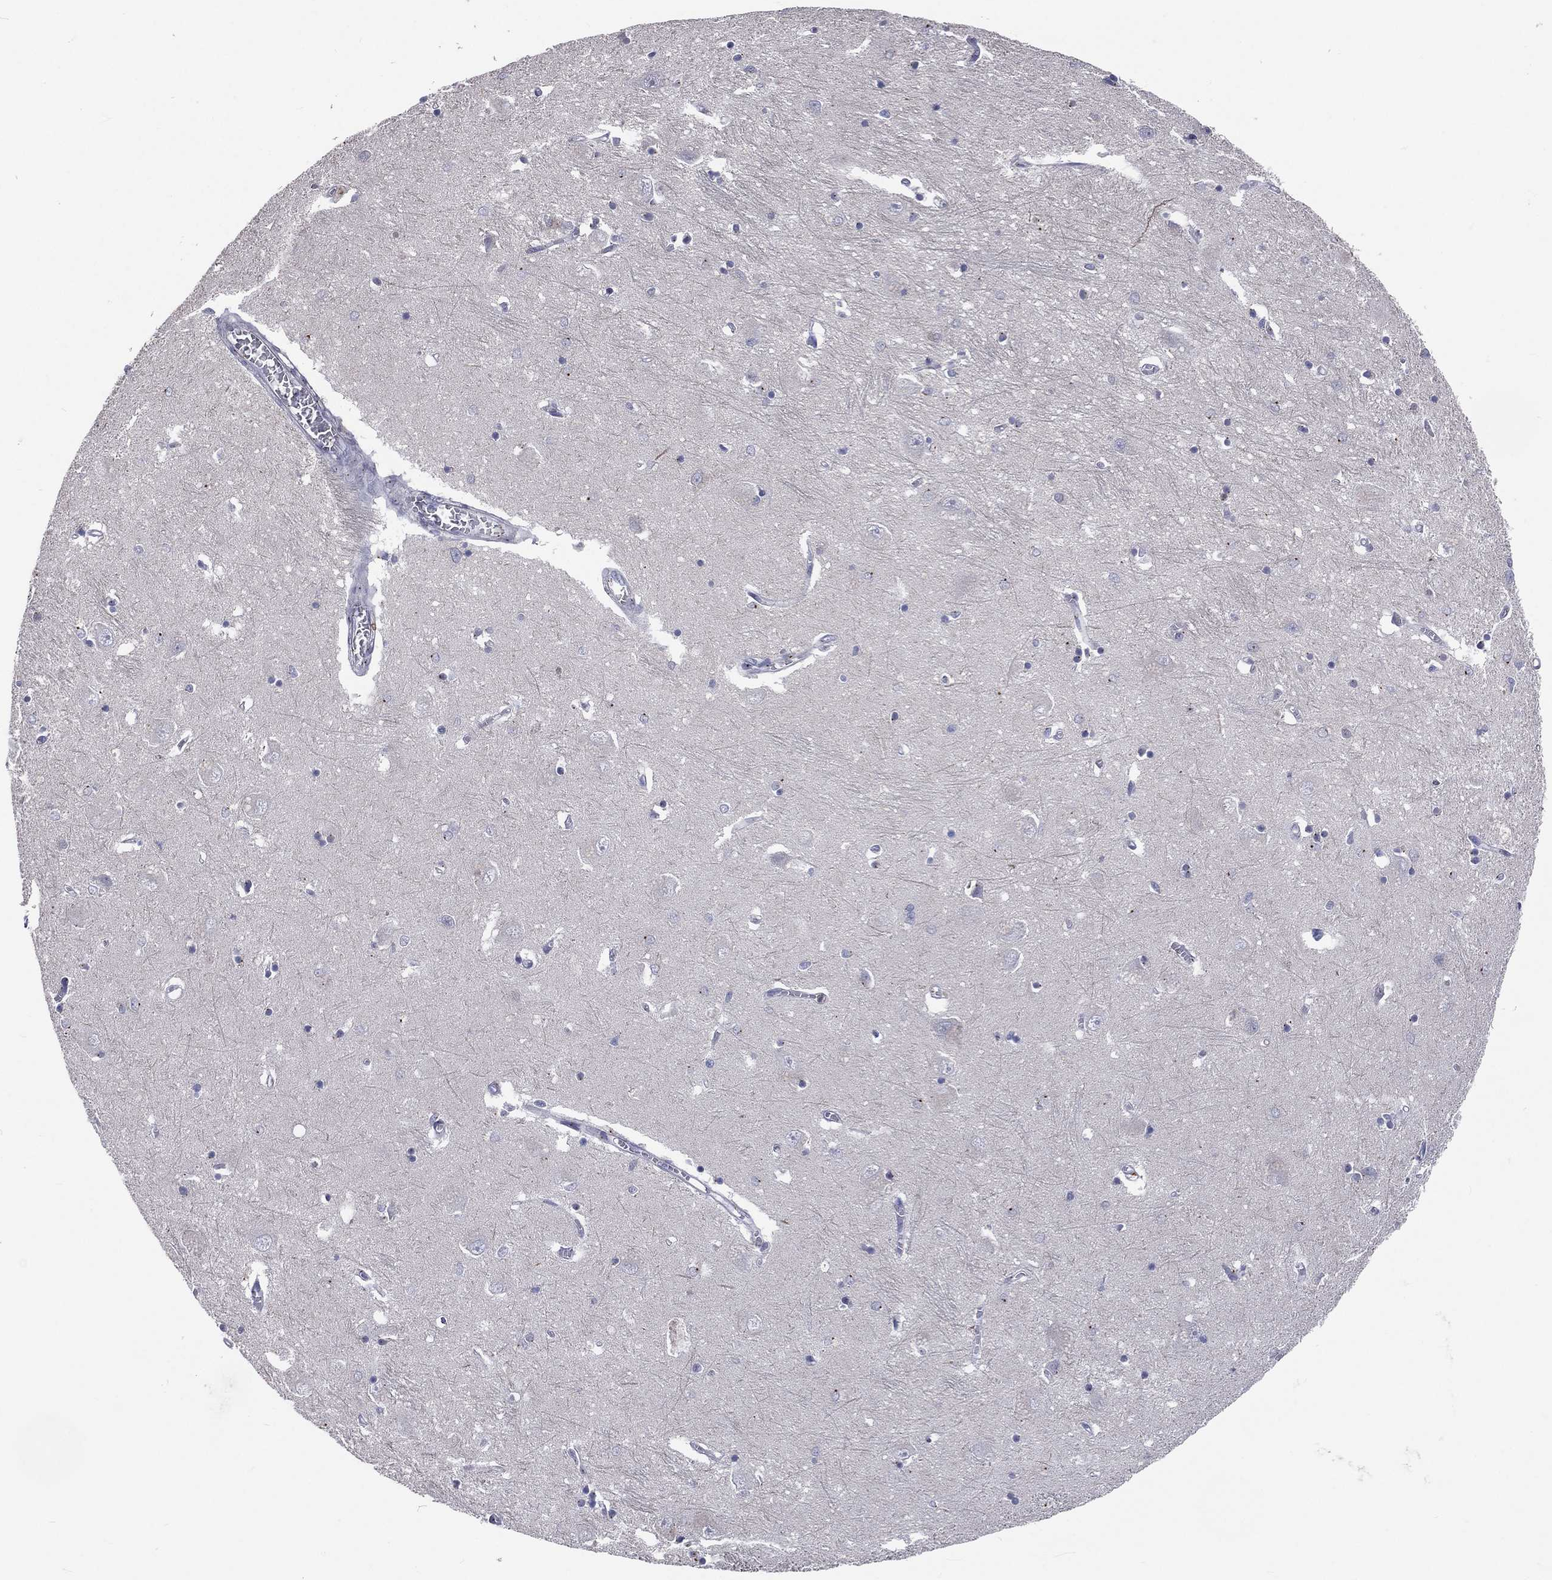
{"staining": {"intensity": "moderate", "quantity": "25%-75%", "location": "cytoplasmic/membranous"}, "tissue": "caudate", "cell_type": "Glial cells", "image_type": "normal", "snomed": [{"axis": "morphology", "description": "Normal tissue, NOS"}, {"axis": "topography", "description": "Lateral ventricle wall"}], "caption": "Immunohistochemical staining of normal human caudate displays medium levels of moderate cytoplasmic/membranous staining in about 25%-75% of glial cells.", "gene": "CROCC", "patient": {"sex": "male", "age": 54}}